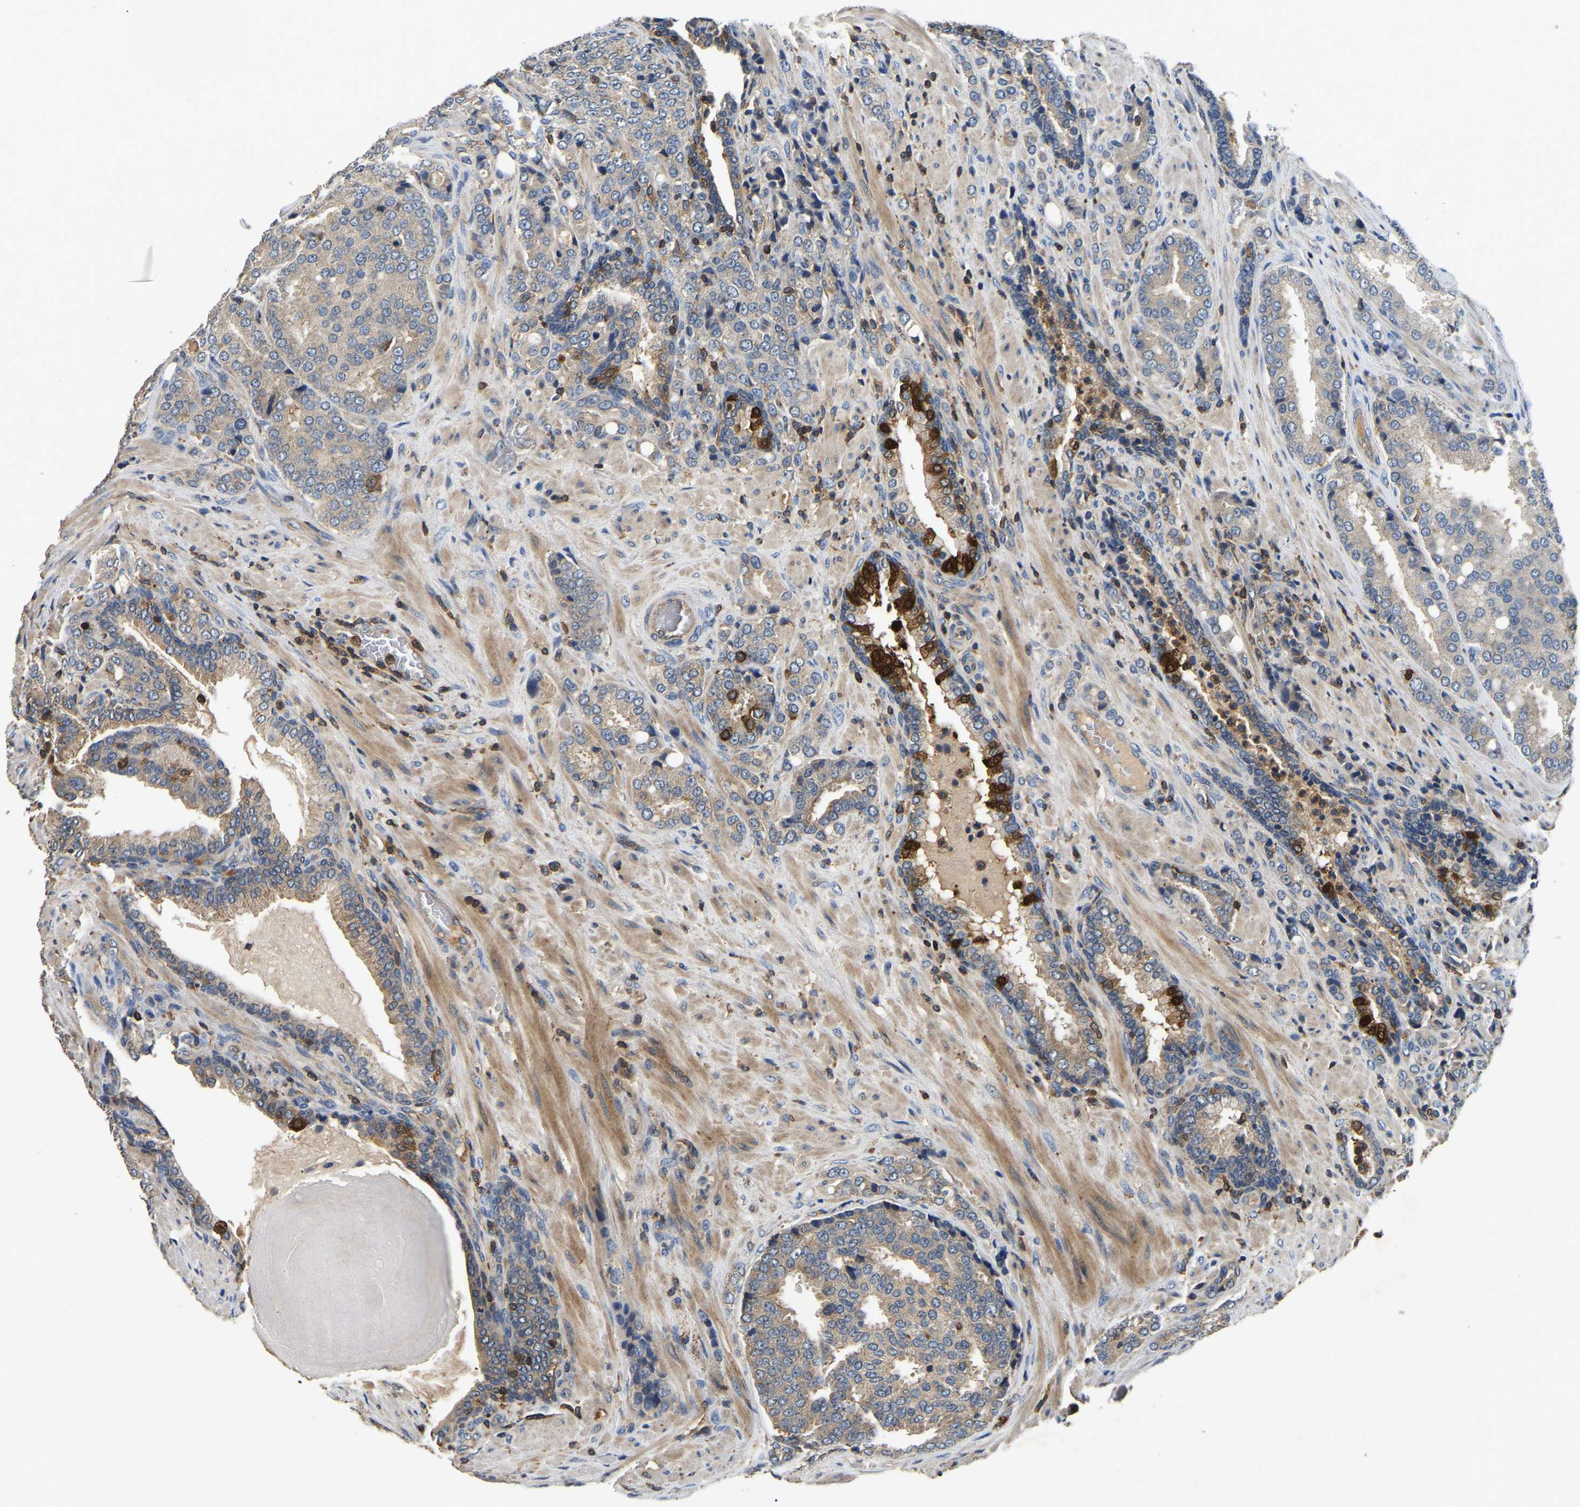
{"staining": {"intensity": "negative", "quantity": "none", "location": "none"}, "tissue": "prostate cancer", "cell_type": "Tumor cells", "image_type": "cancer", "snomed": [{"axis": "morphology", "description": "Adenocarcinoma, High grade"}, {"axis": "topography", "description": "Prostate"}], "caption": "Immunohistochemistry (IHC) micrograph of prostate cancer (high-grade adenocarcinoma) stained for a protein (brown), which displays no staining in tumor cells.", "gene": "SMPD2", "patient": {"sex": "male", "age": 50}}